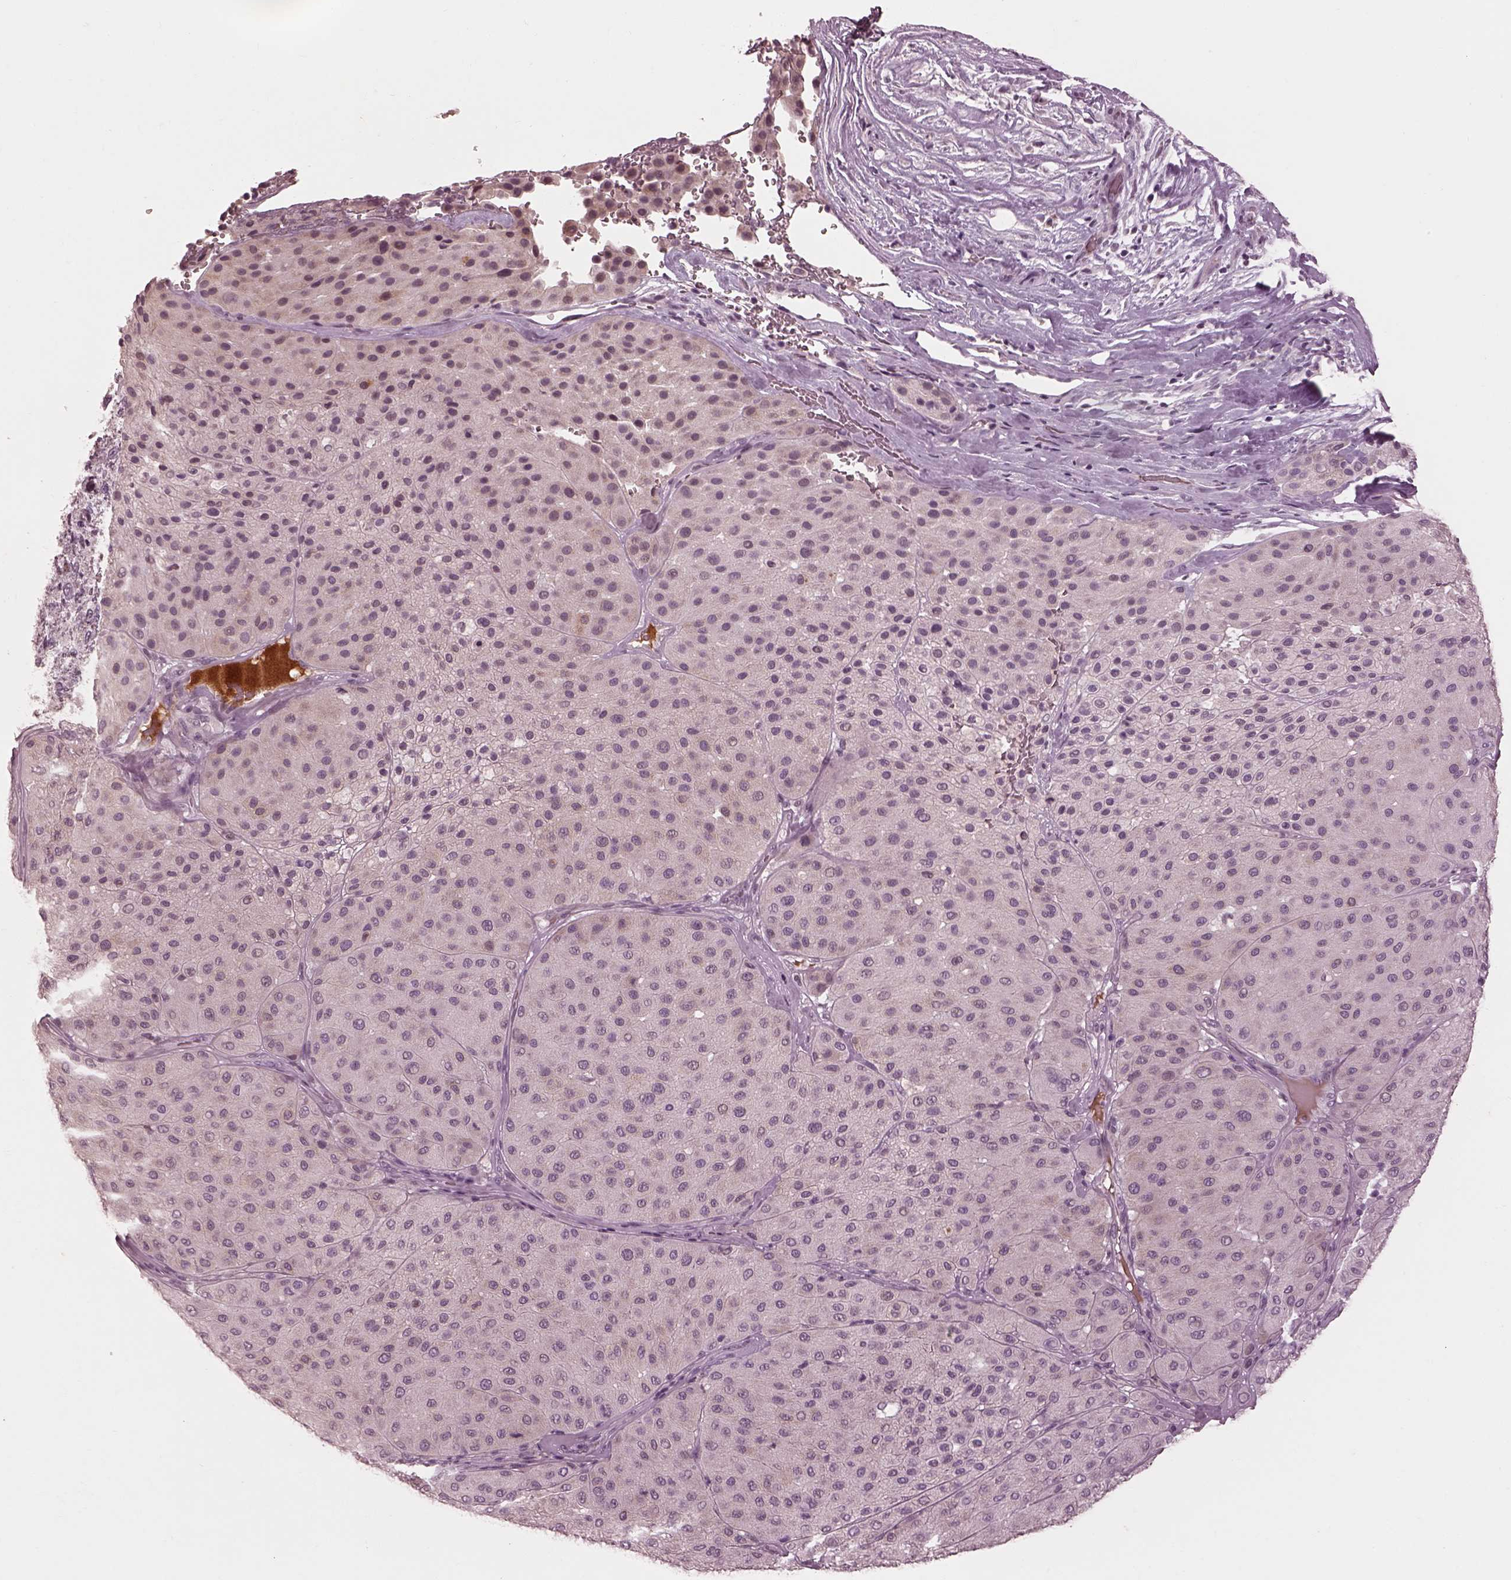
{"staining": {"intensity": "weak", "quantity": ">75%", "location": "cytoplasmic/membranous"}, "tissue": "melanoma", "cell_type": "Tumor cells", "image_type": "cancer", "snomed": [{"axis": "morphology", "description": "Malignant melanoma, Metastatic site"}, {"axis": "topography", "description": "Smooth muscle"}], "caption": "Tumor cells exhibit weak cytoplasmic/membranous positivity in about >75% of cells in melanoma. The protein of interest is shown in brown color, while the nuclei are stained blue.", "gene": "KCNA2", "patient": {"sex": "male", "age": 41}}